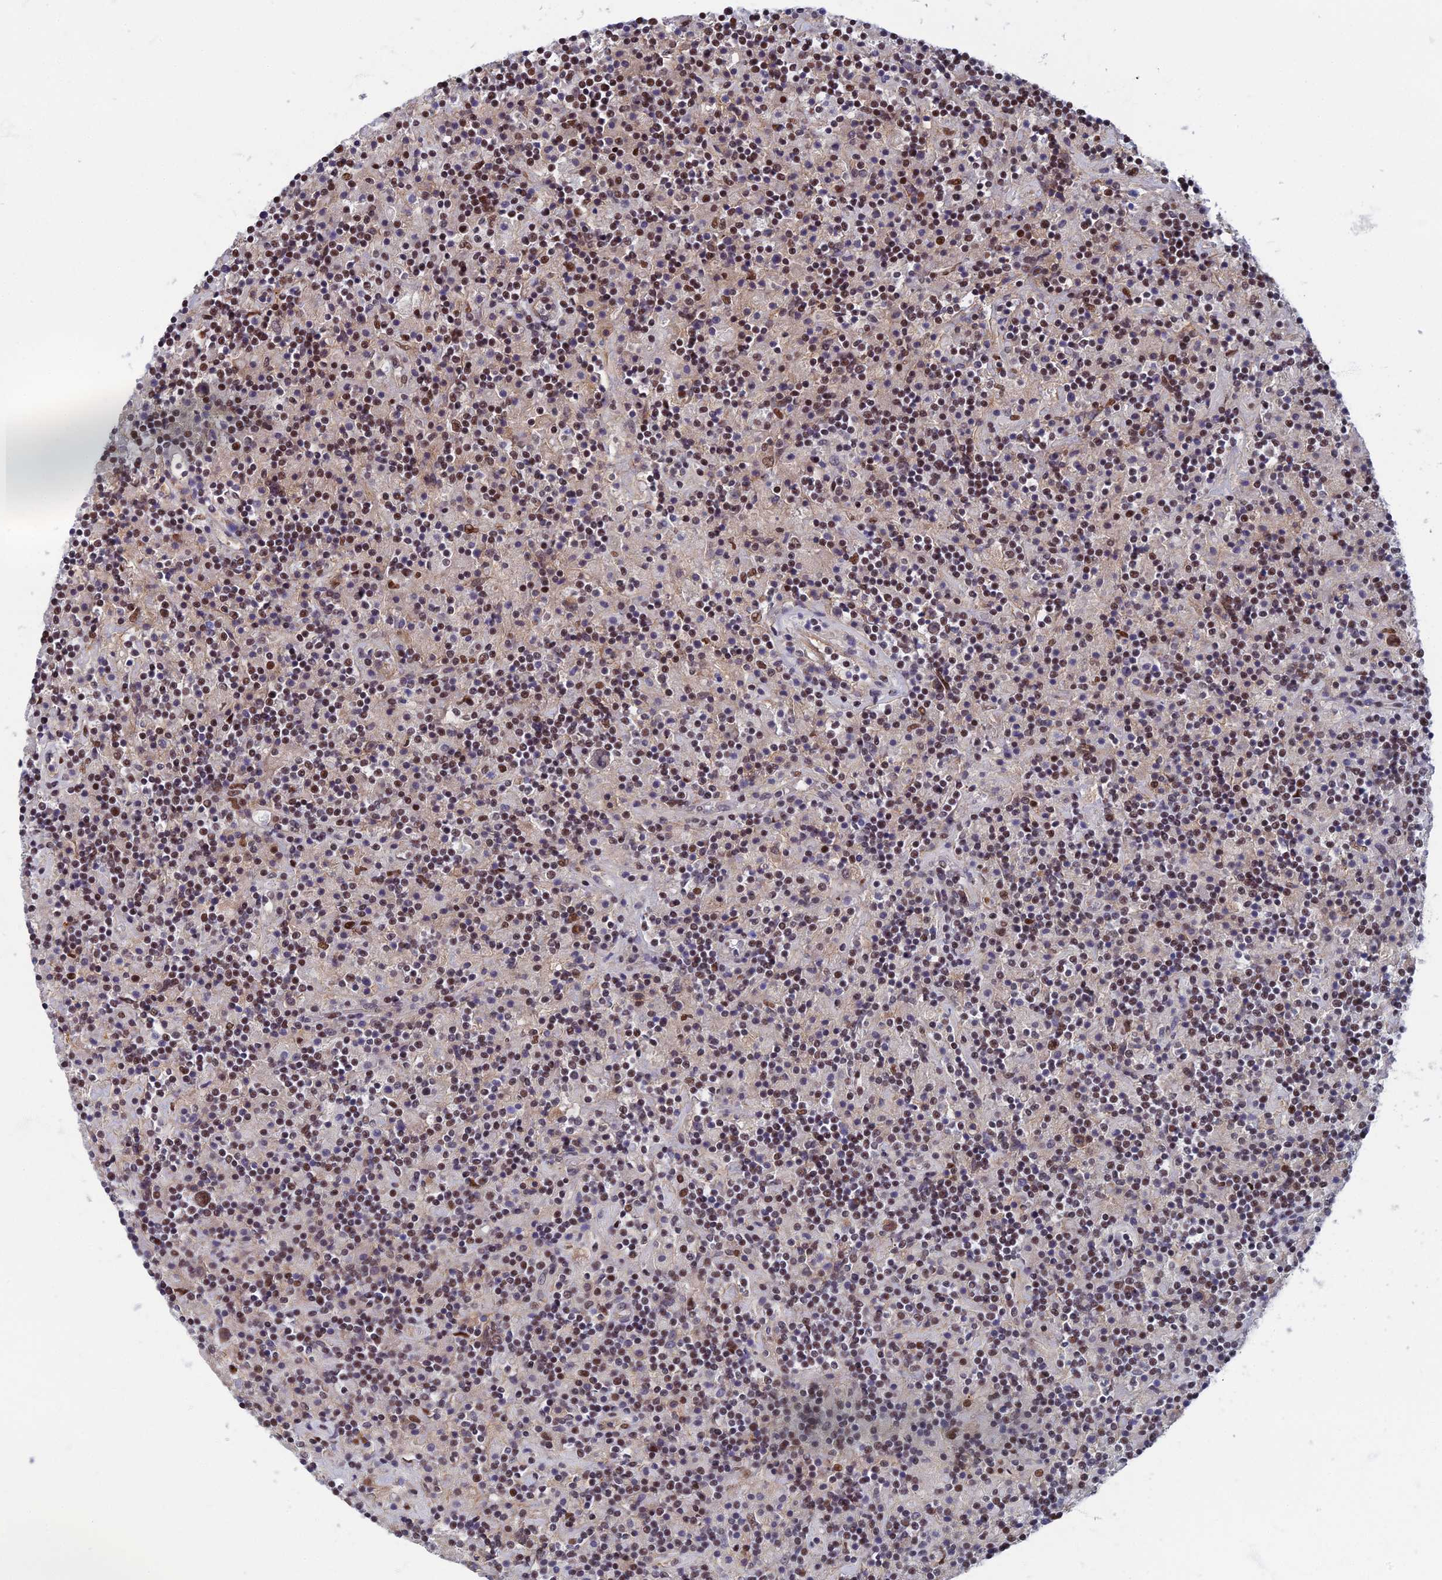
{"staining": {"intensity": "weak", "quantity": "25%-75%", "location": "cytoplasmic/membranous,nuclear"}, "tissue": "lymphoma", "cell_type": "Tumor cells", "image_type": "cancer", "snomed": [{"axis": "morphology", "description": "Hodgkin's disease, NOS"}, {"axis": "topography", "description": "Lymph node"}], "caption": "A brown stain shows weak cytoplasmic/membranous and nuclear staining of a protein in lymphoma tumor cells.", "gene": "TAF13", "patient": {"sex": "male", "age": 70}}